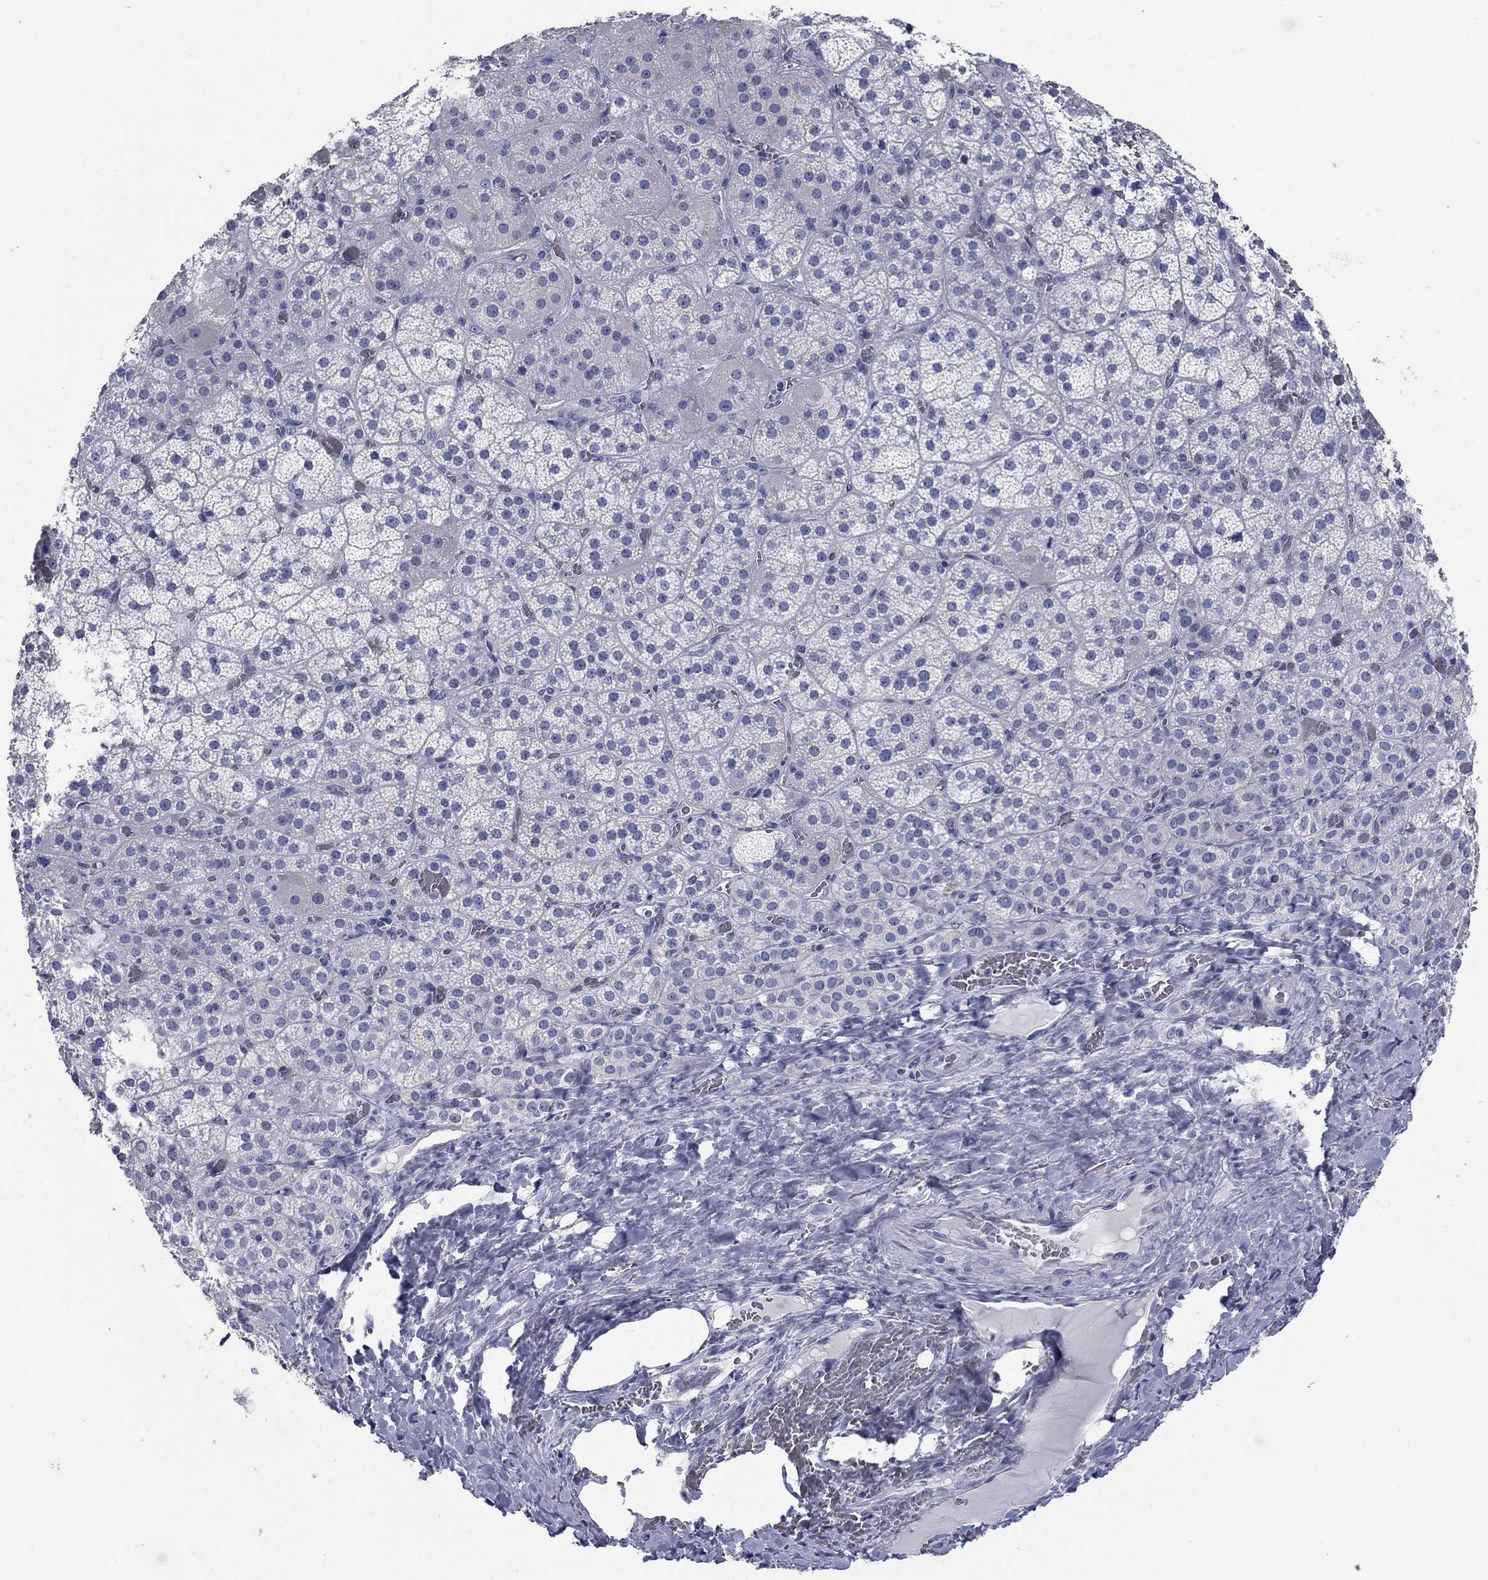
{"staining": {"intensity": "negative", "quantity": "none", "location": "none"}, "tissue": "adrenal gland", "cell_type": "Glandular cells", "image_type": "normal", "snomed": [{"axis": "morphology", "description": "Normal tissue, NOS"}, {"axis": "topography", "description": "Adrenal gland"}], "caption": "Glandular cells show no significant protein expression in unremarkable adrenal gland.", "gene": "ATP6V1G2", "patient": {"sex": "male", "age": 57}}